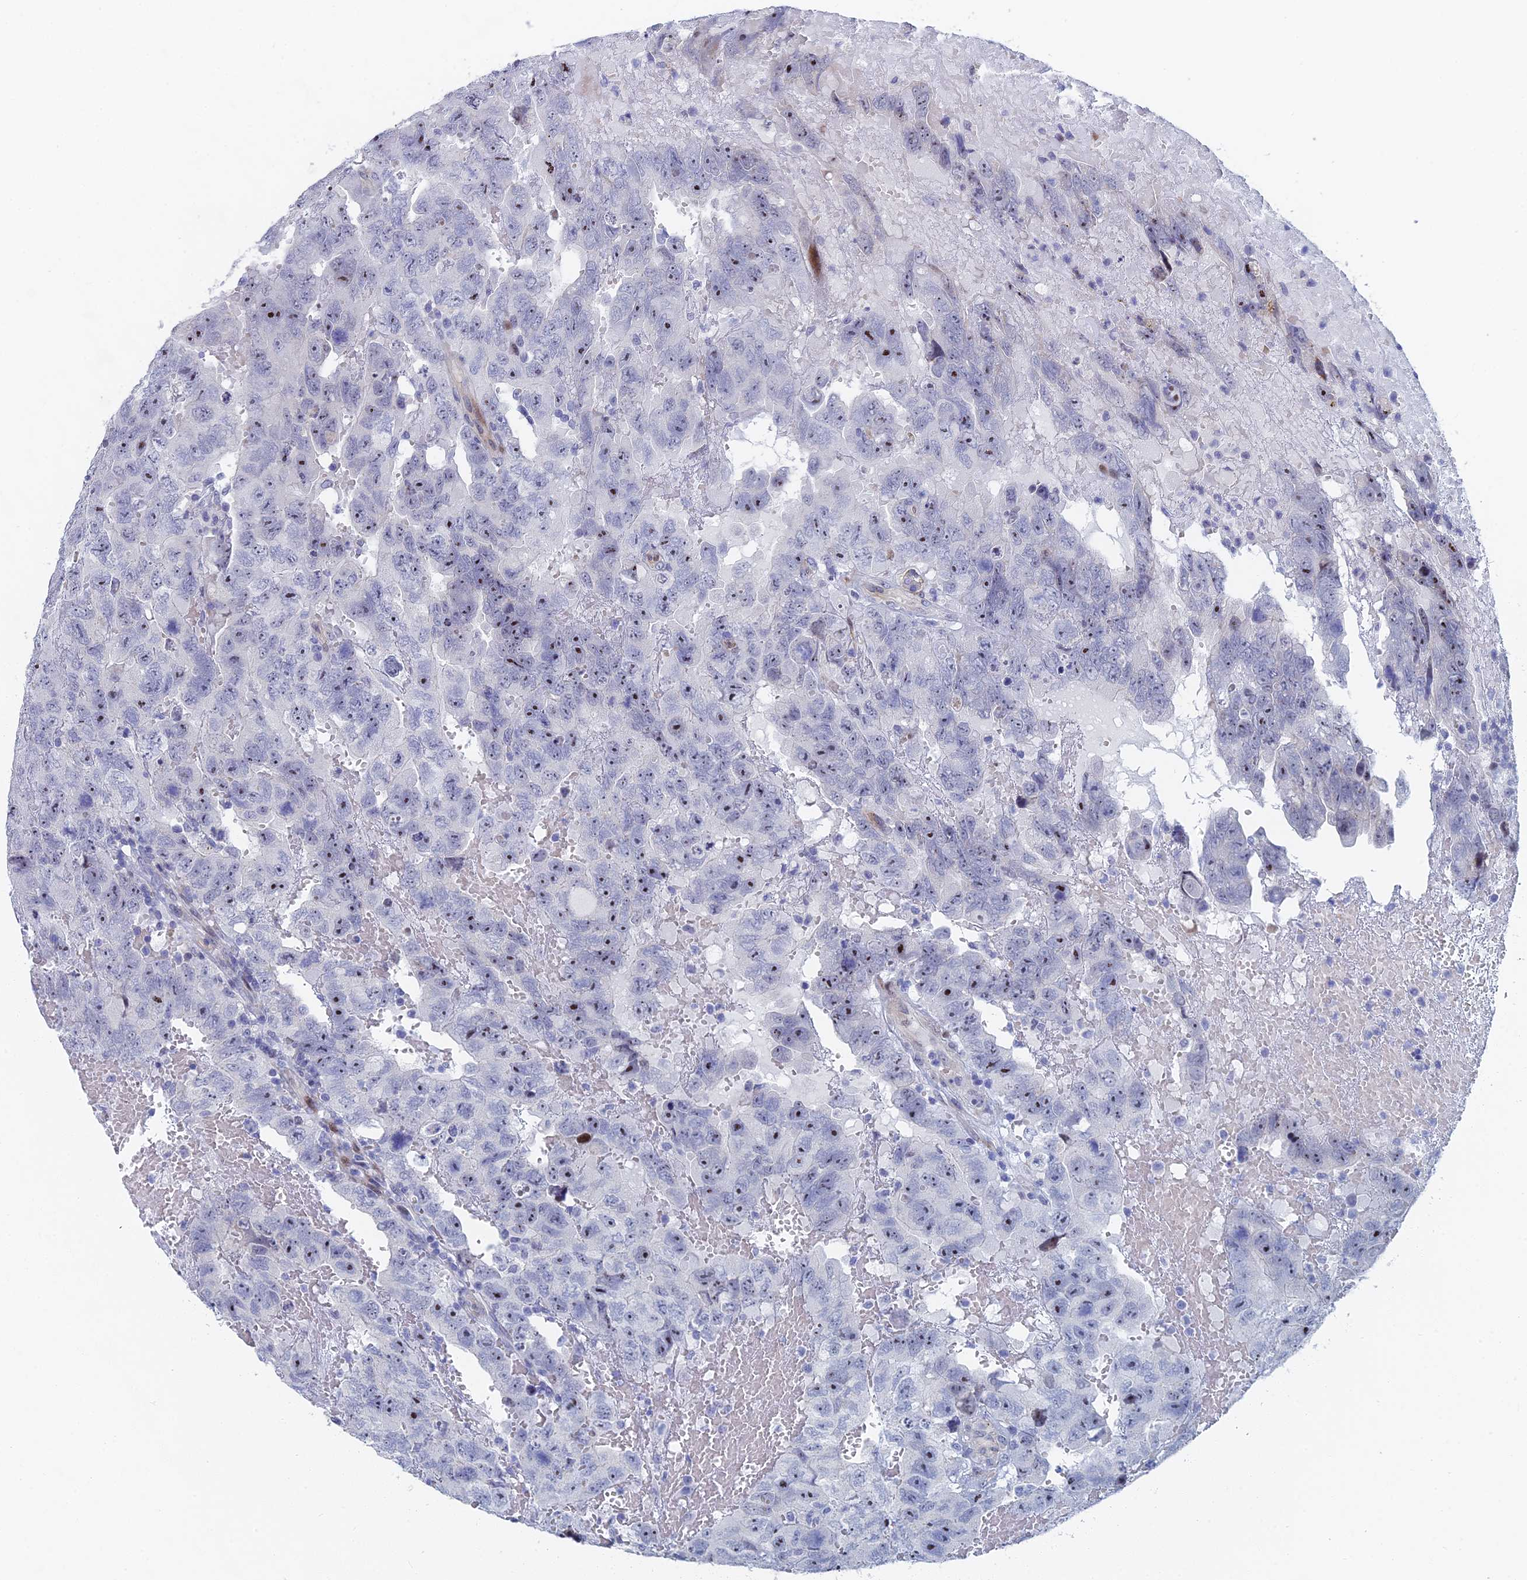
{"staining": {"intensity": "negative", "quantity": "none", "location": "none"}, "tissue": "testis cancer", "cell_type": "Tumor cells", "image_type": "cancer", "snomed": [{"axis": "morphology", "description": "Carcinoma, Embryonal, NOS"}, {"axis": "topography", "description": "Testis"}], "caption": "Immunohistochemistry (IHC) of testis cancer (embryonal carcinoma) reveals no positivity in tumor cells.", "gene": "DRGX", "patient": {"sex": "male", "age": 45}}